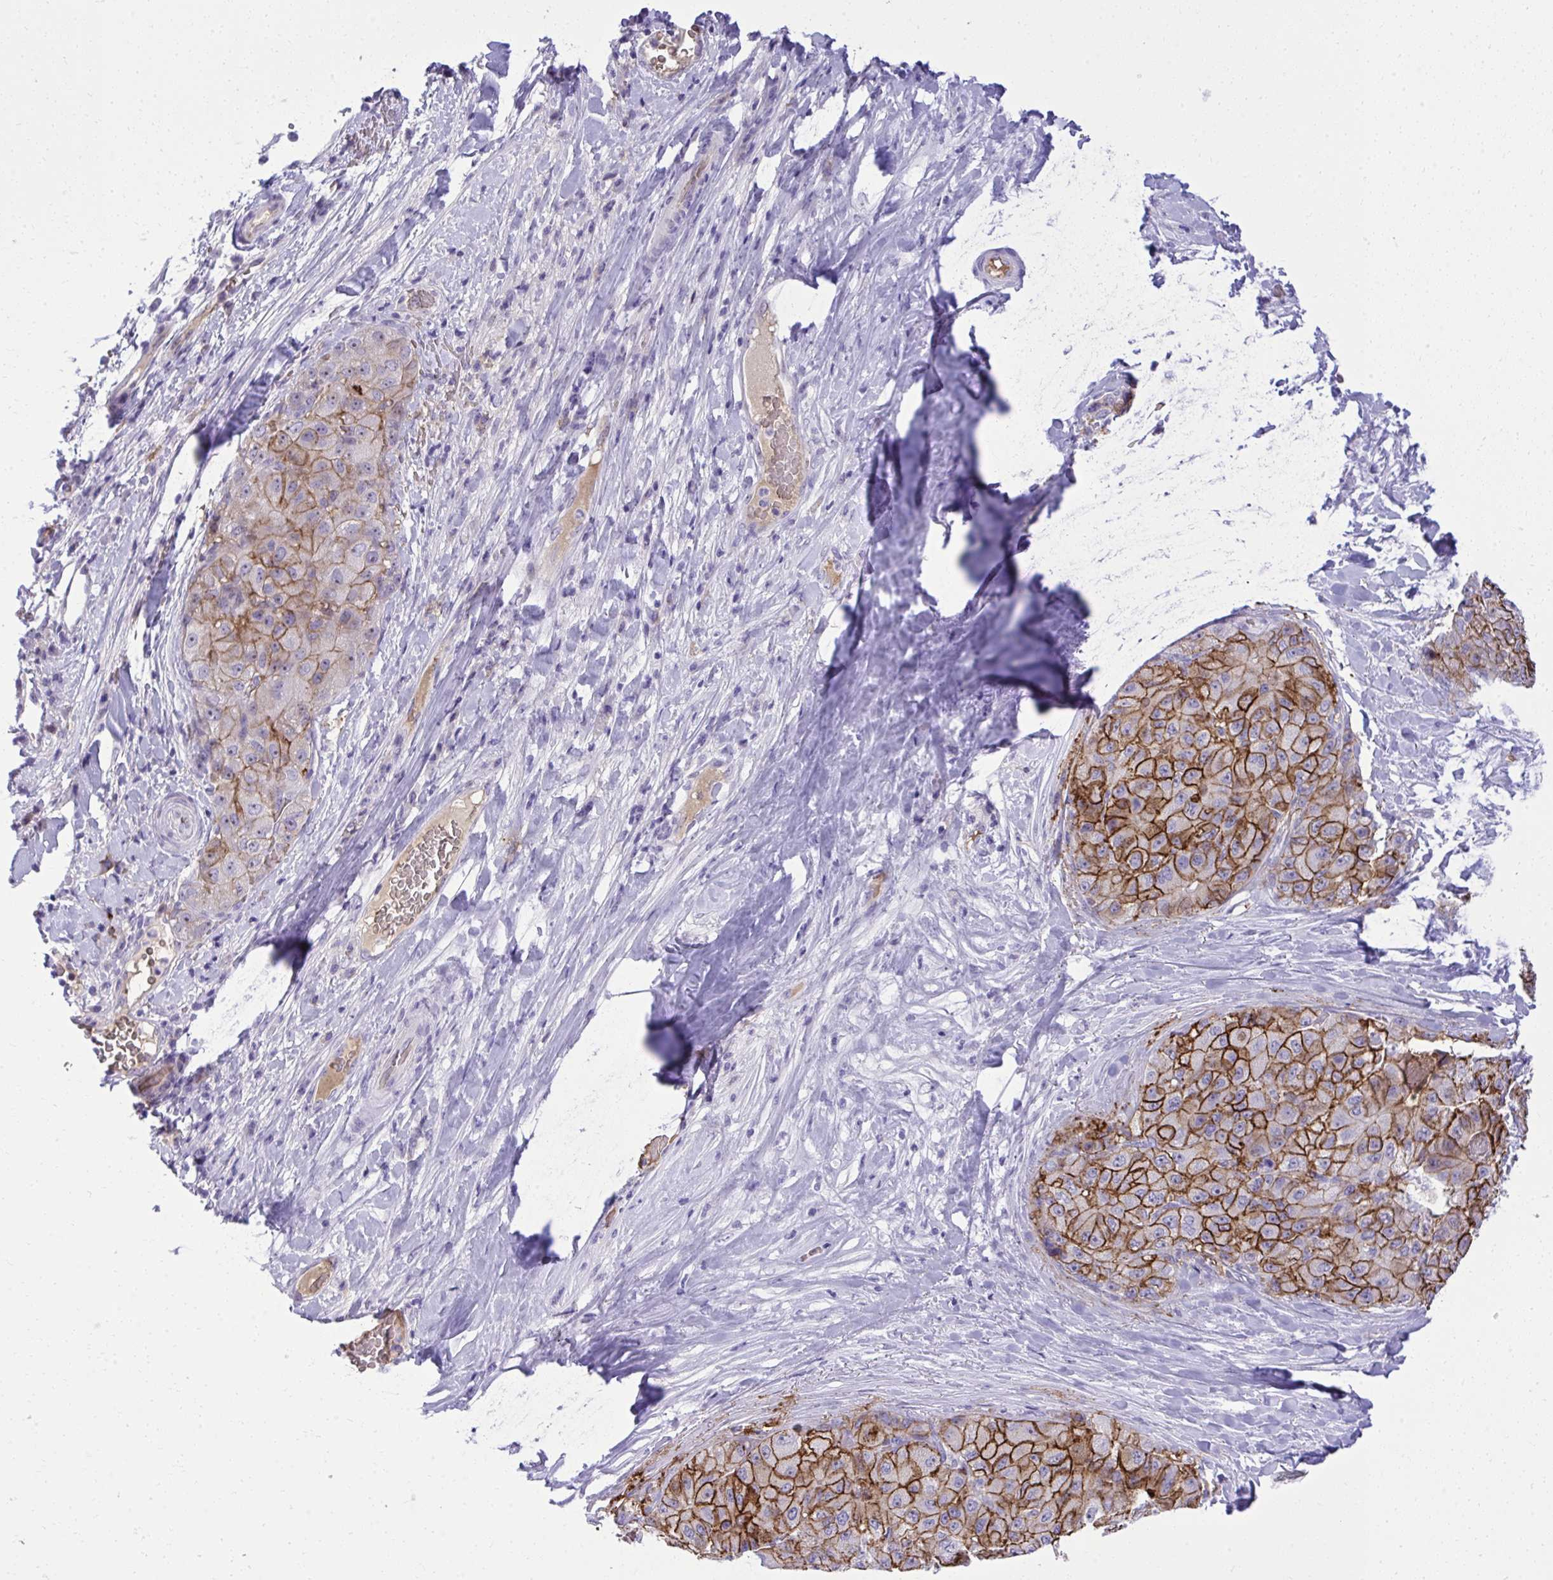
{"staining": {"intensity": "strong", "quantity": ">75%", "location": "cytoplasmic/membranous"}, "tissue": "liver cancer", "cell_type": "Tumor cells", "image_type": "cancer", "snomed": [{"axis": "morphology", "description": "Carcinoma, Hepatocellular, NOS"}, {"axis": "topography", "description": "Liver"}], "caption": "Immunohistochemistry image of neoplastic tissue: hepatocellular carcinoma (liver) stained using immunohistochemistry reveals high levels of strong protein expression localized specifically in the cytoplasmic/membranous of tumor cells, appearing as a cytoplasmic/membranous brown color.", "gene": "PITPNM3", "patient": {"sex": "male", "age": 80}}